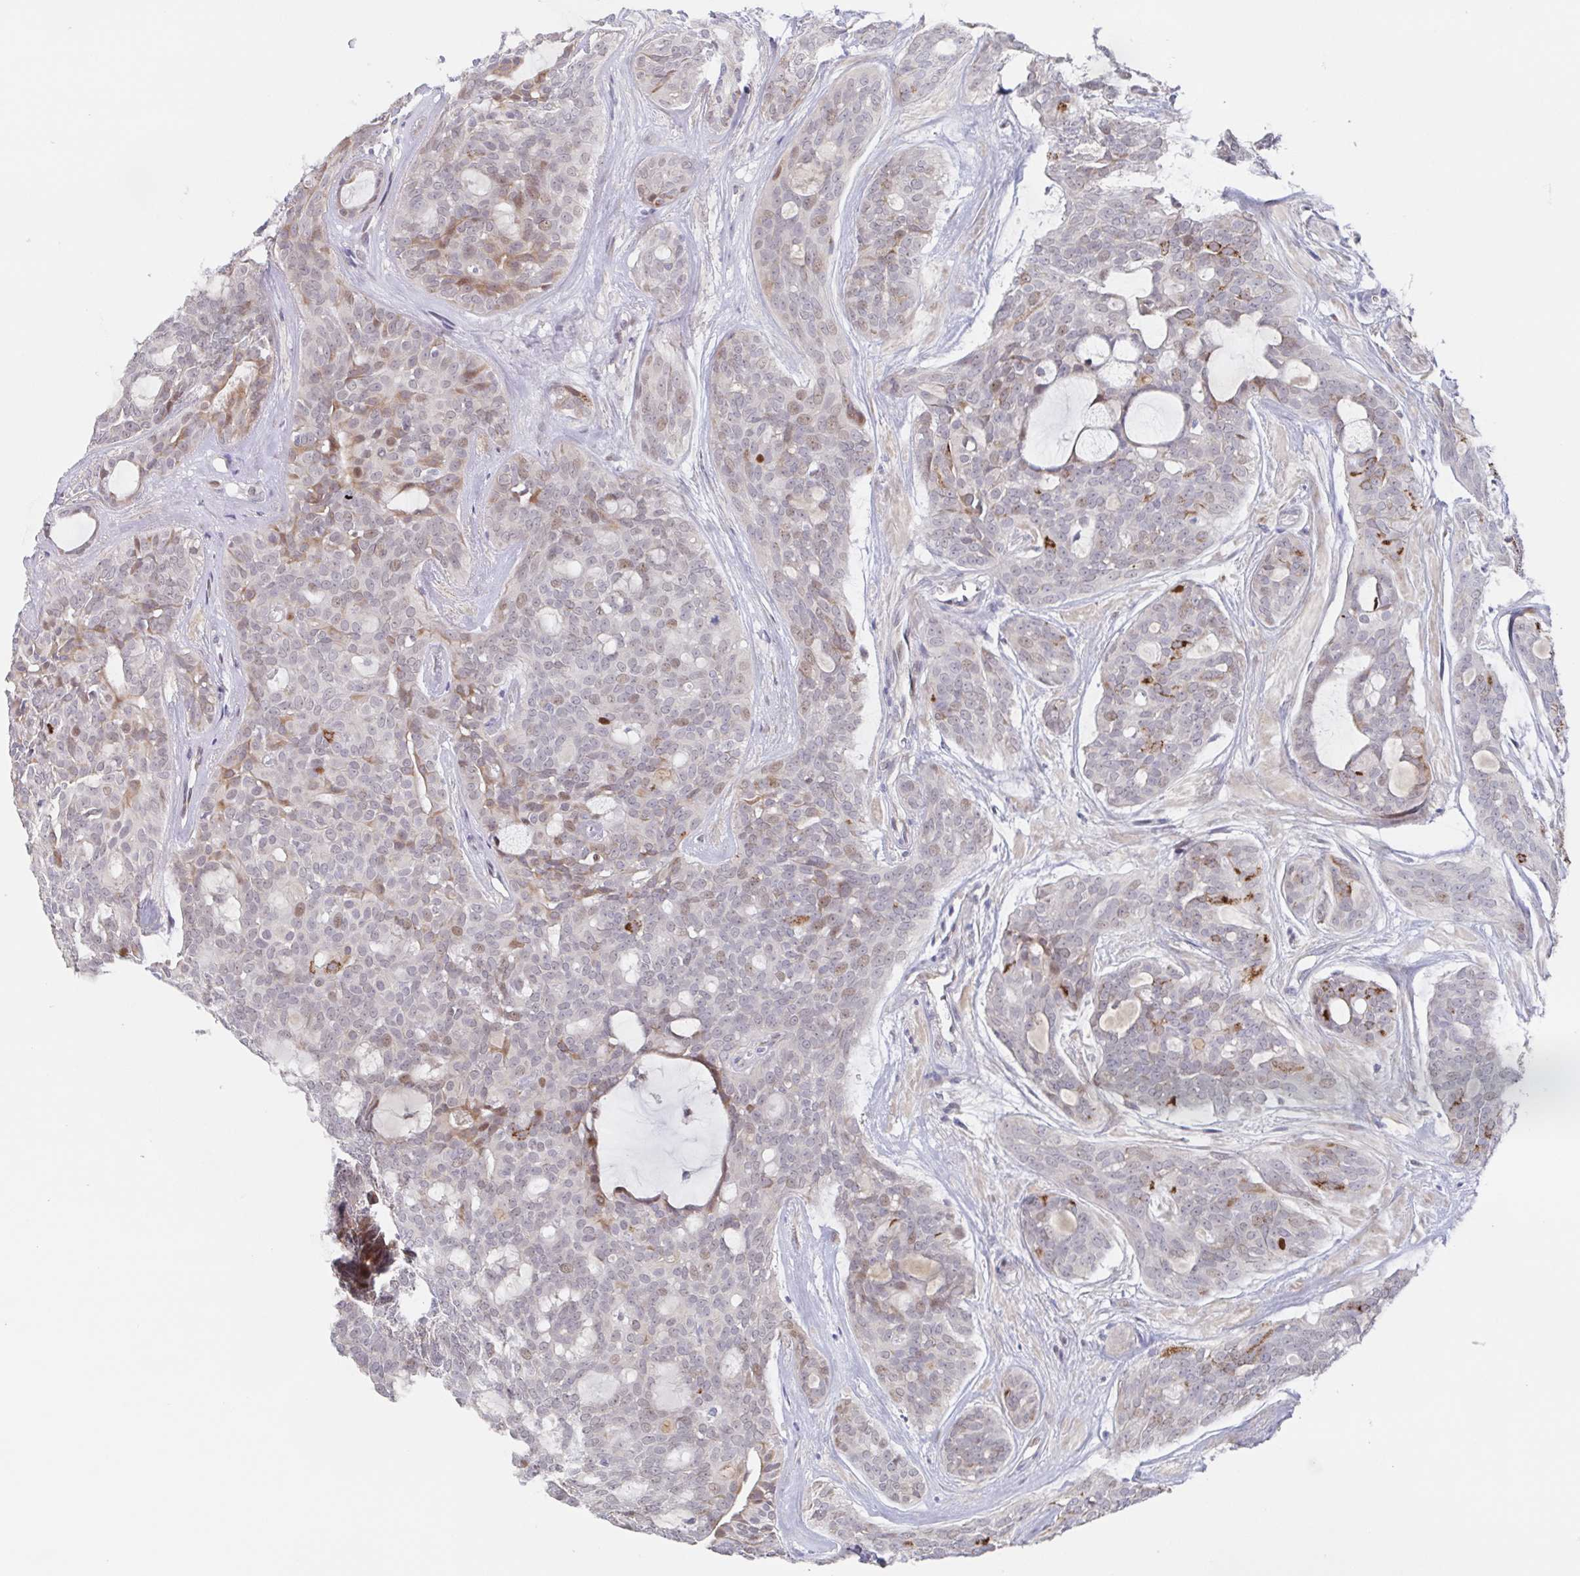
{"staining": {"intensity": "weak", "quantity": "<25%", "location": "cytoplasmic/membranous,nuclear"}, "tissue": "head and neck cancer", "cell_type": "Tumor cells", "image_type": "cancer", "snomed": [{"axis": "morphology", "description": "Adenocarcinoma, NOS"}, {"axis": "topography", "description": "Head-Neck"}], "caption": "Immunohistochemistry (IHC) histopathology image of adenocarcinoma (head and neck) stained for a protein (brown), which reveals no positivity in tumor cells.", "gene": "POU2F3", "patient": {"sex": "male", "age": 66}}